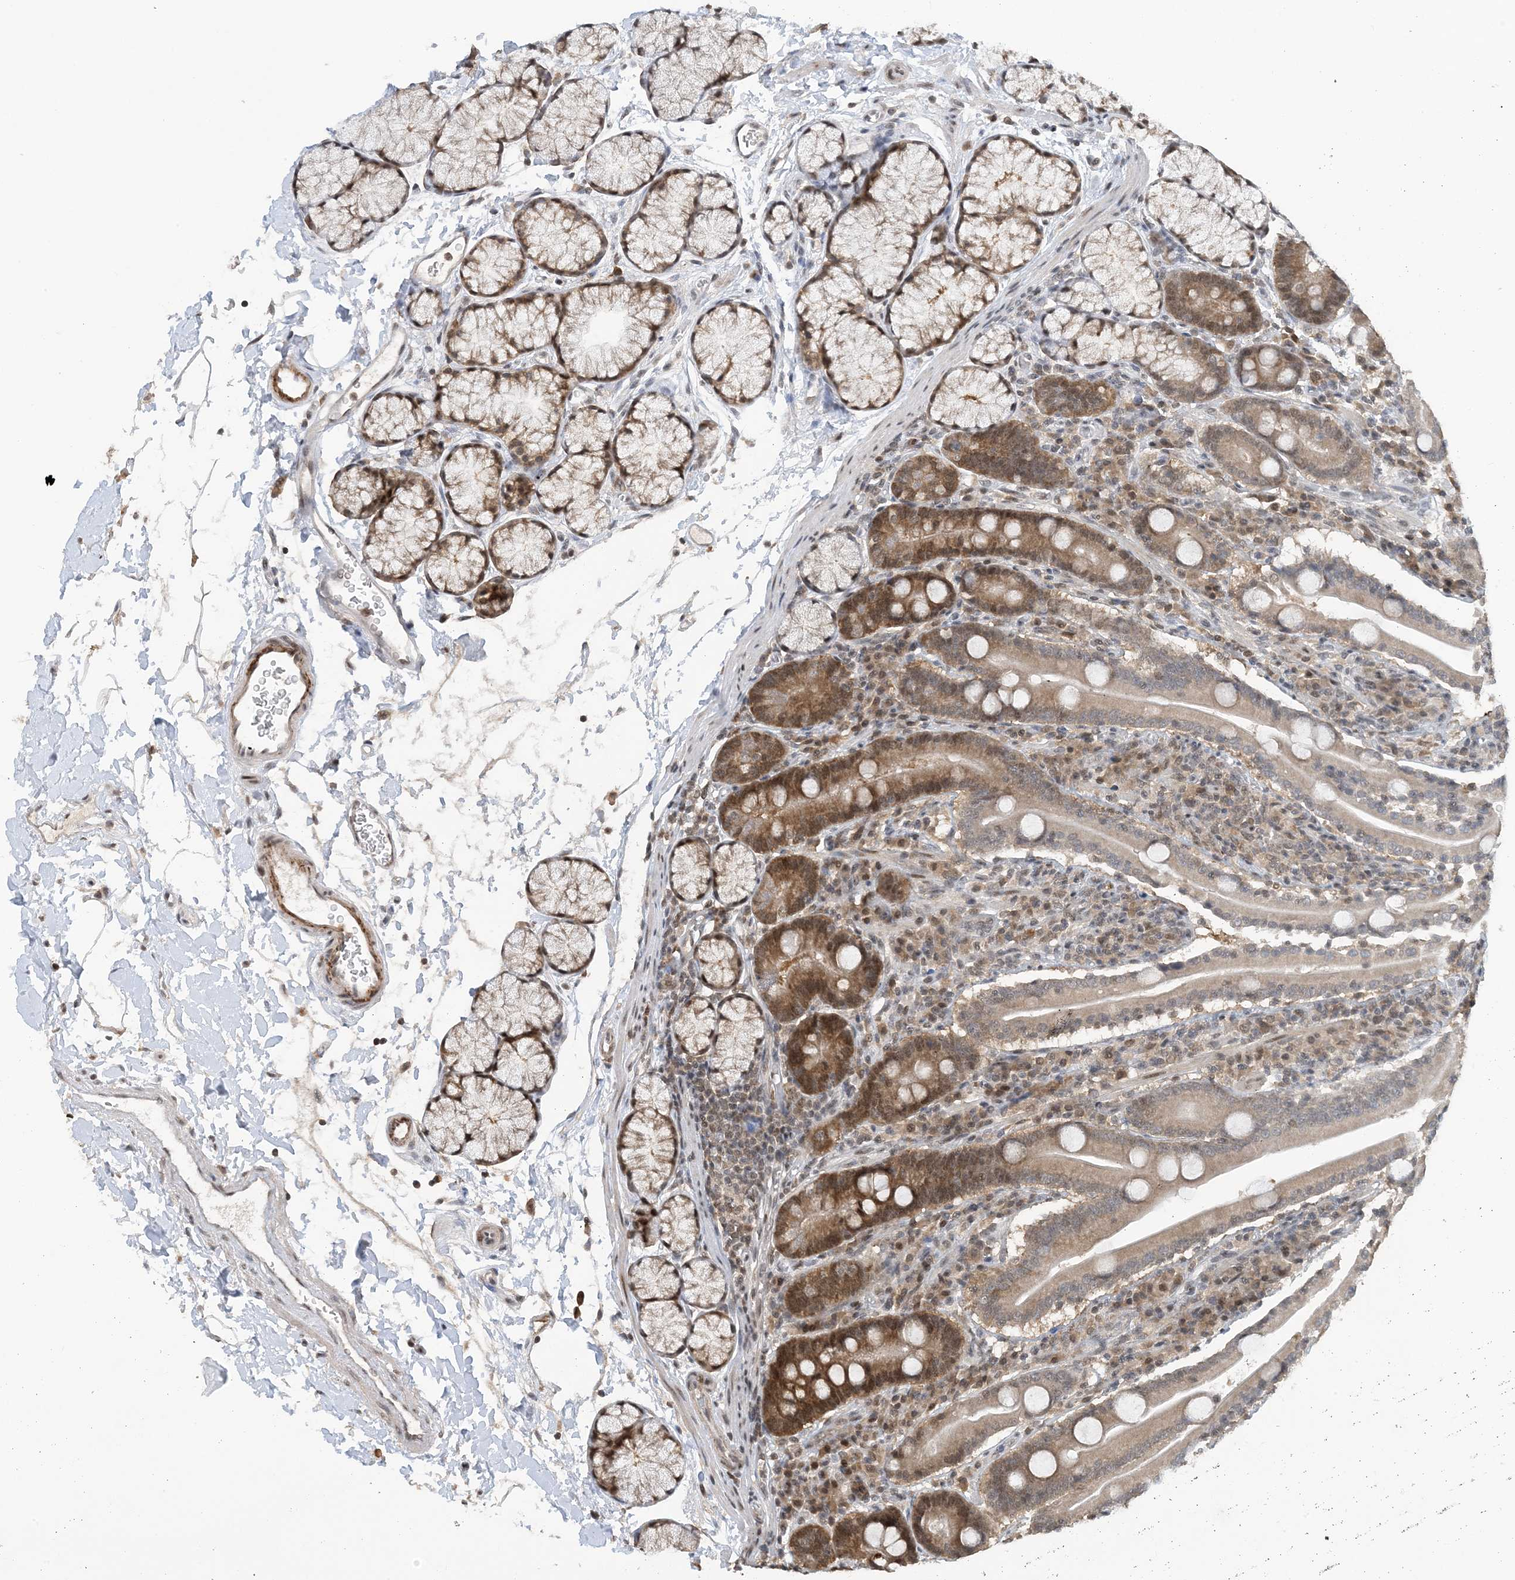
{"staining": {"intensity": "strong", "quantity": "25%-75%", "location": "cytoplasmic/membranous"}, "tissue": "duodenum", "cell_type": "Glandular cells", "image_type": "normal", "snomed": [{"axis": "morphology", "description": "Normal tissue, NOS"}, {"axis": "topography", "description": "Duodenum"}], "caption": "Duodenum stained with IHC demonstrates strong cytoplasmic/membranous positivity in about 25%-75% of glandular cells. The protein is shown in brown color, while the nuclei are stained blue.", "gene": "ACYP2", "patient": {"sex": "male", "age": 35}}